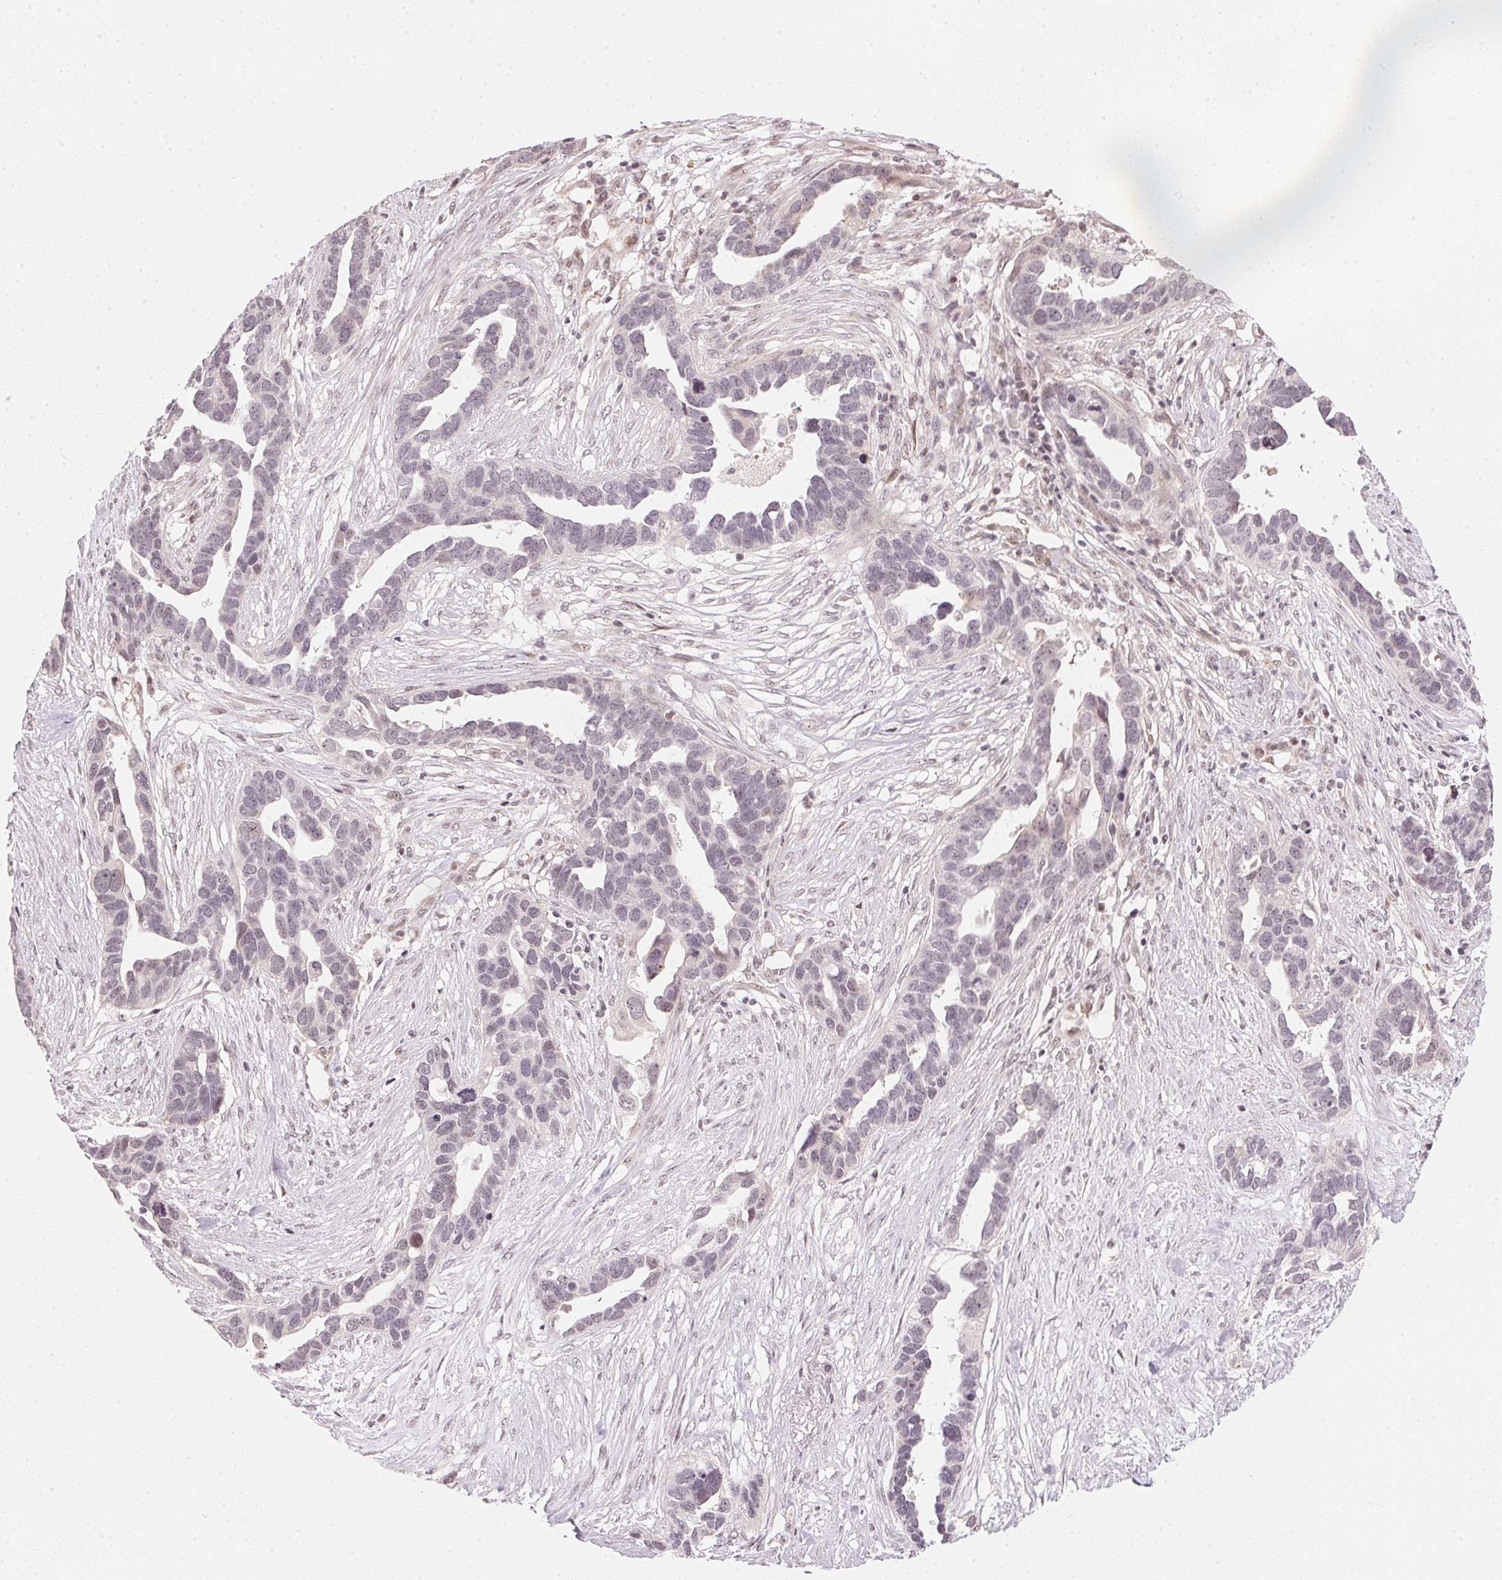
{"staining": {"intensity": "negative", "quantity": "none", "location": "none"}, "tissue": "ovarian cancer", "cell_type": "Tumor cells", "image_type": "cancer", "snomed": [{"axis": "morphology", "description": "Cystadenocarcinoma, serous, NOS"}, {"axis": "topography", "description": "Ovary"}], "caption": "Protein analysis of serous cystadenocarcinoma (ovarian) exhibits no significant expression in tumor cells.", "gene": "KAT6A", "patient": {"sex": "female", "age": 54}}